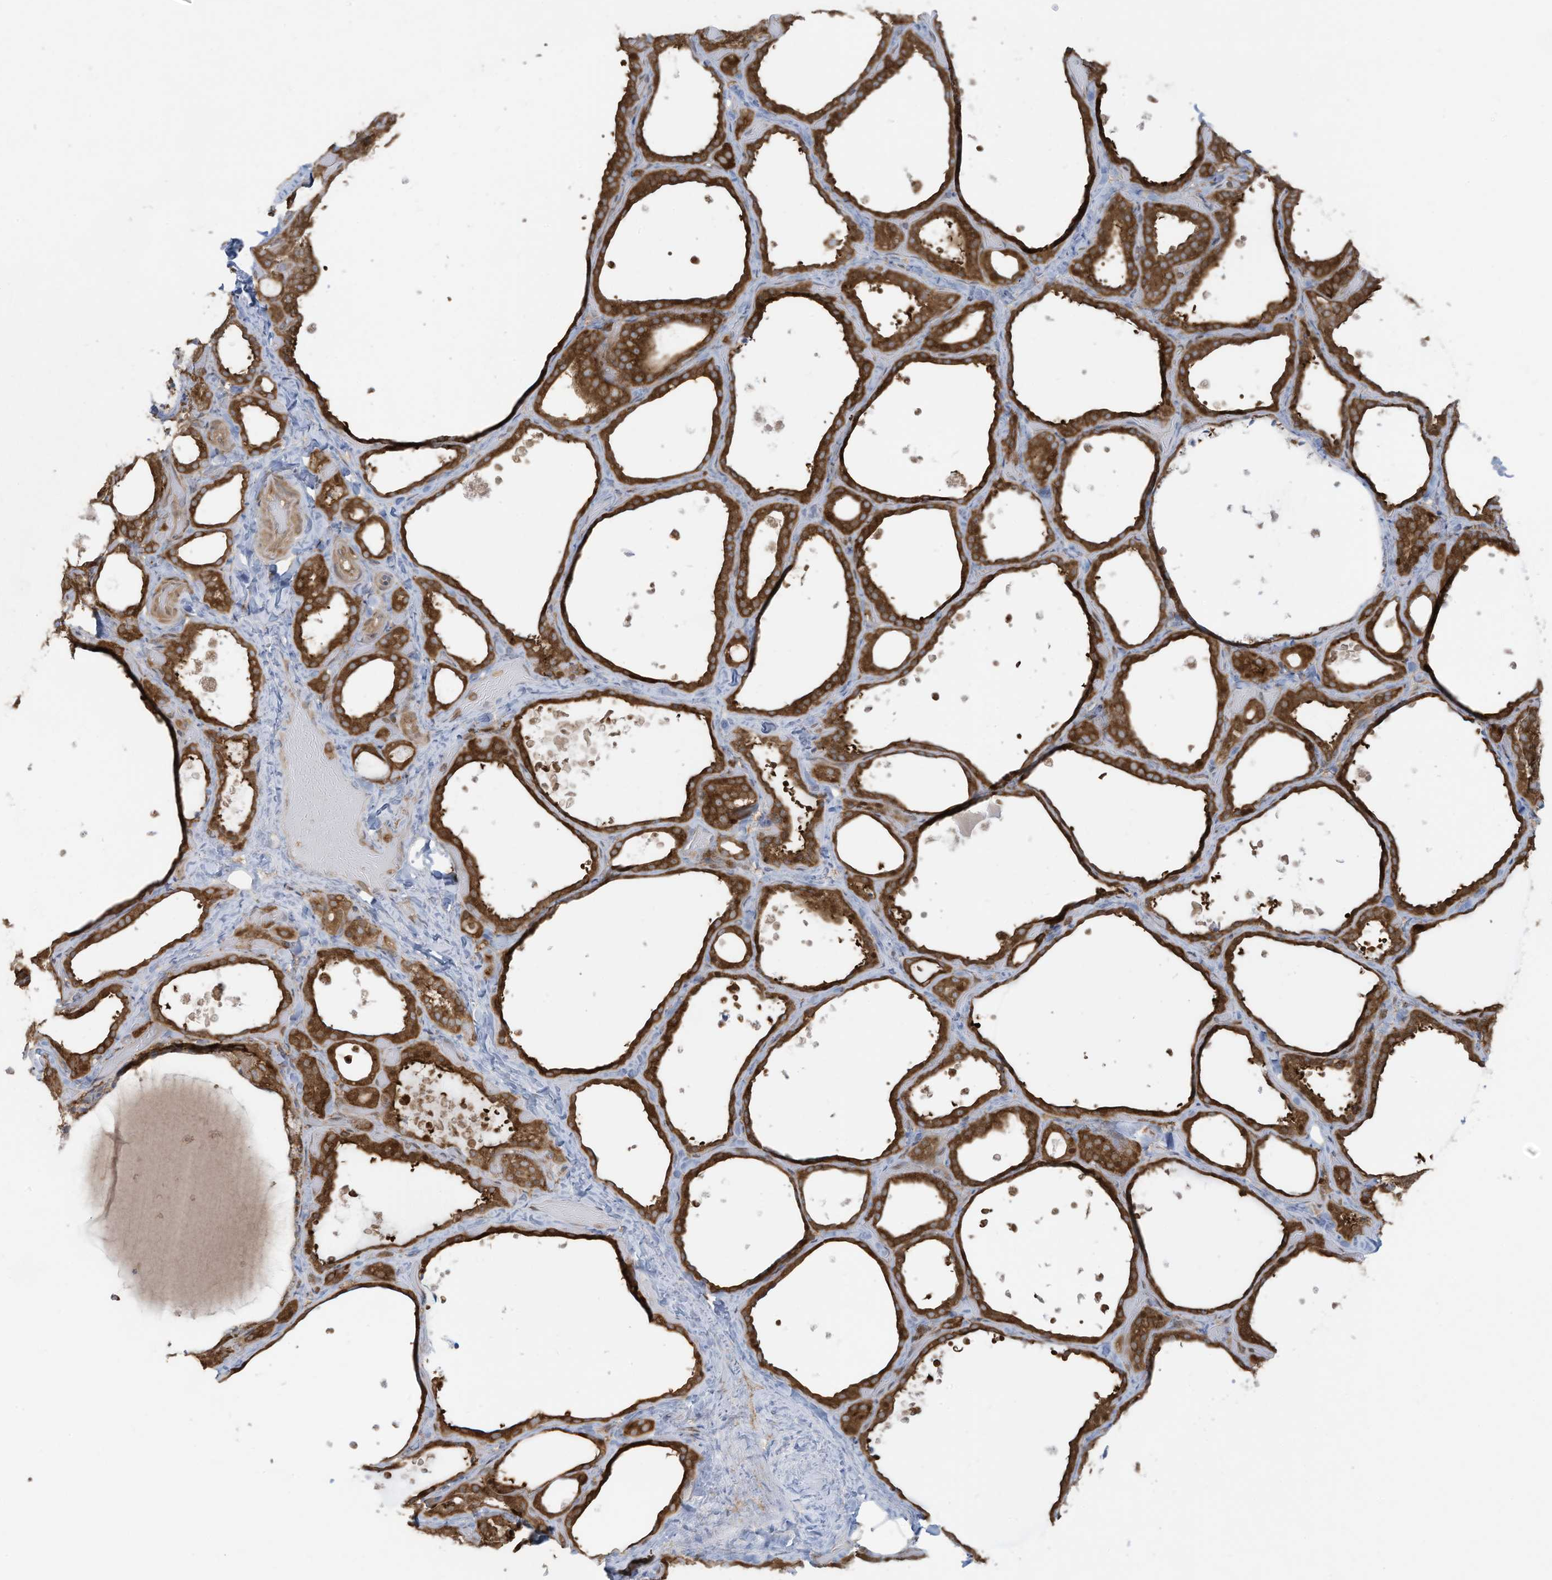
{"staining": {"intensity": "moderate", "quantity": ">75%", "location": "cytoplasmic/membranous"}, "tissue": "thyroid gland", "cell_type": "Glandular cells", "image_type": "normal", "snomed": [{"axis": "morphology", "description": "Normal tissue, NOS"}, {"axis": "topography", "description": "Thyroid gland"}], "caption": "Moderate cytoplasmic/membranous expression for a protein is appreciated in approximately >75% of glandular cells of unremarkable thyroid gland using immunohistochemistry.", "gene": "OLA1", "patient": {"sex": "female", "age": 44}}